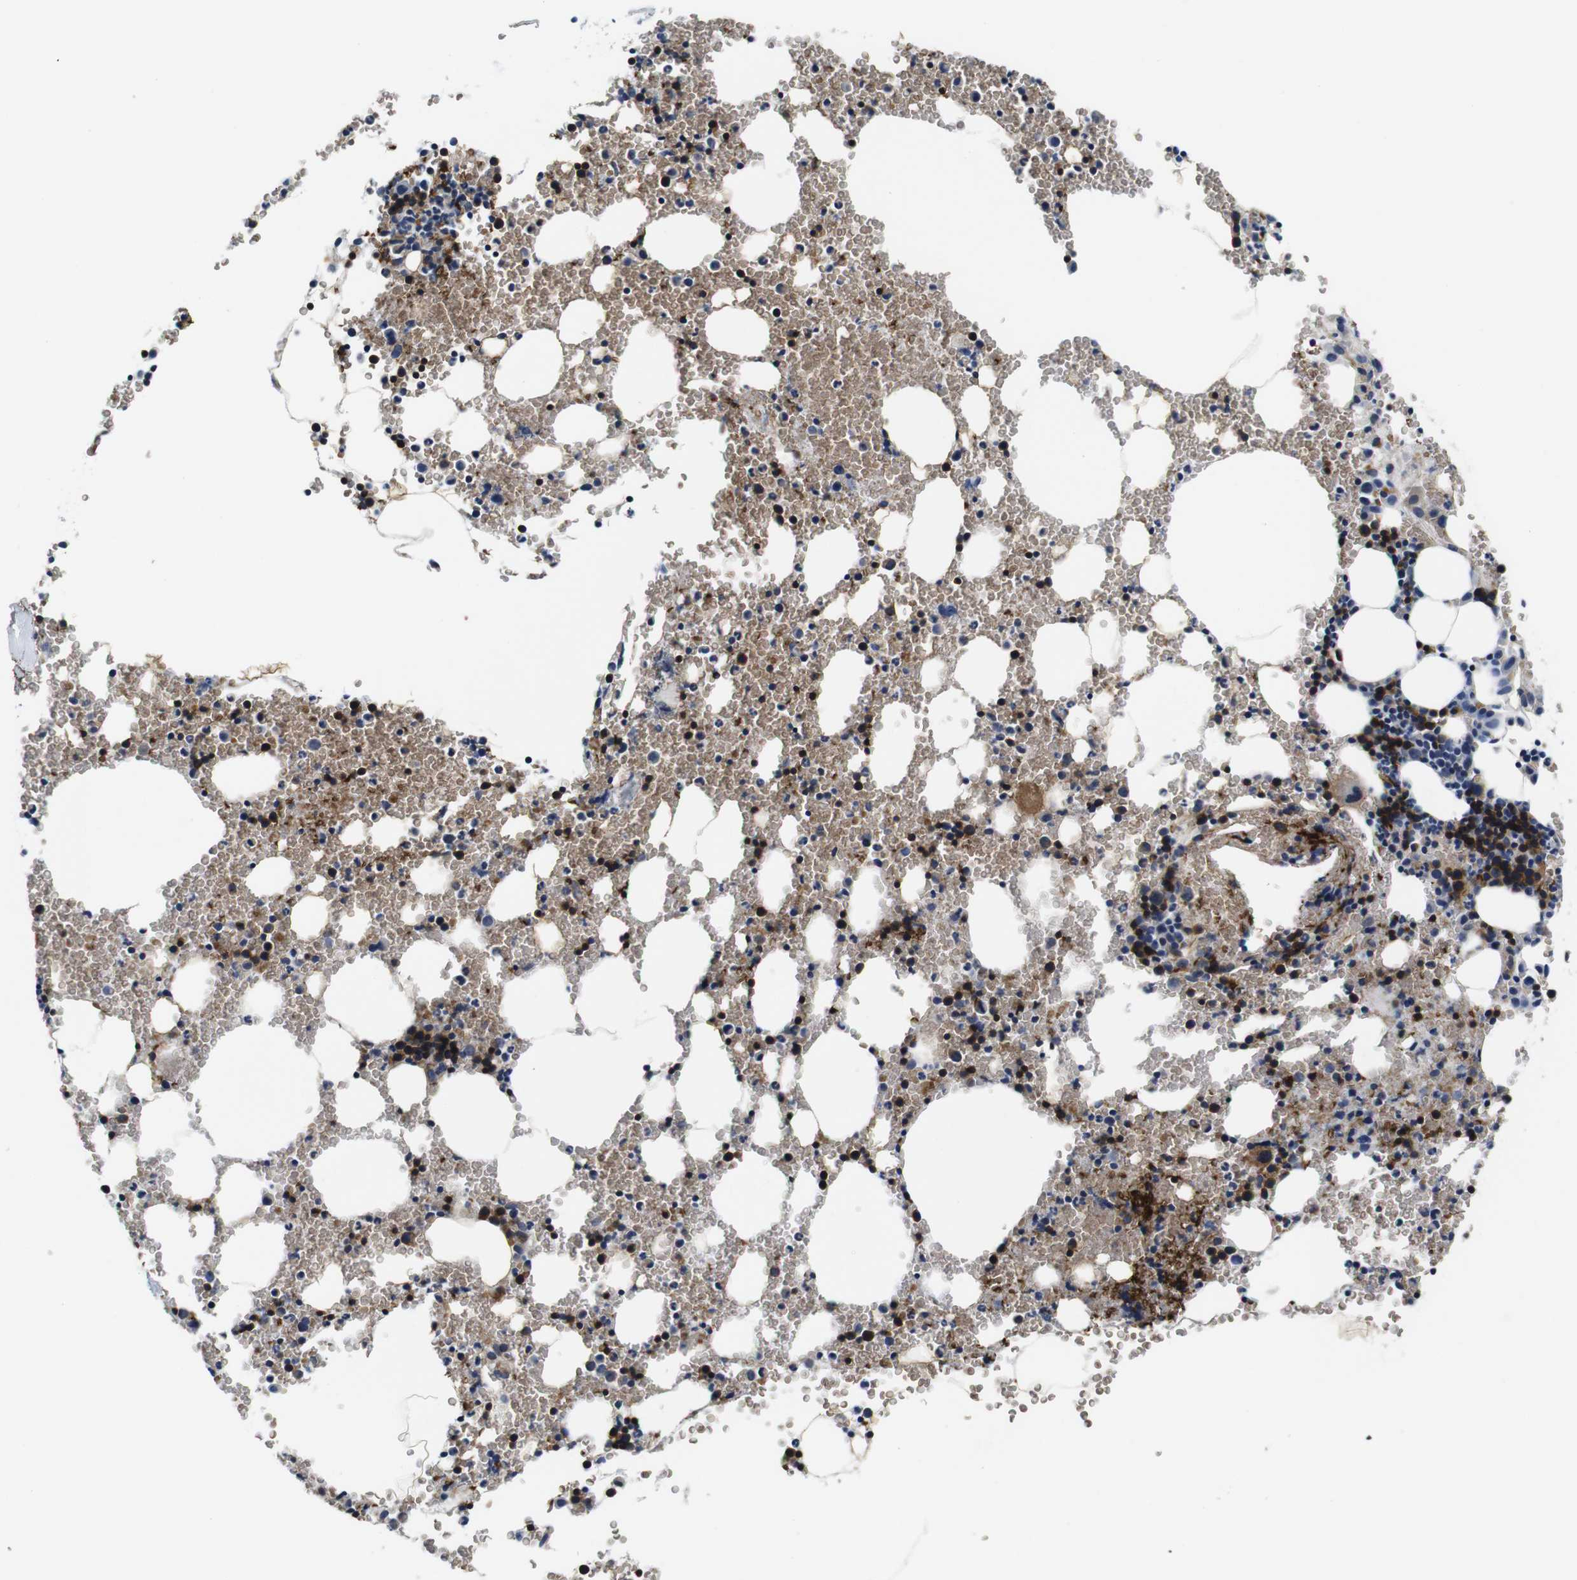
{"staining": {"intensity": "strong", "quantity": "<25%", "location": "cytoplasmic/membranous,nuclear"}, "tissue": "bone marrow", "cell_type": "Hematopoietic cells", "image_type": "normal", "snomed": [{"axis": "morphology", "description": "Normal tissue, NOS"}, {"axis": "morphology", "description": "Inflammation, NOS"}, {"axis": "topography", "description": "Bone marrow"}], "caption": "Immunohistochemistry (DAB) staining of unremarkable bone marrow shows strong cytoplasmic/membranous,nuclear protein expression in about <25% of hematopoietic cells. The staining is performed using DAB brown chromogen to label protein expression. The nuclei are counter-stained blue using hematoxylin.", "gene": "SOCS3", "patient": {"sex": "male", "age": 22}}